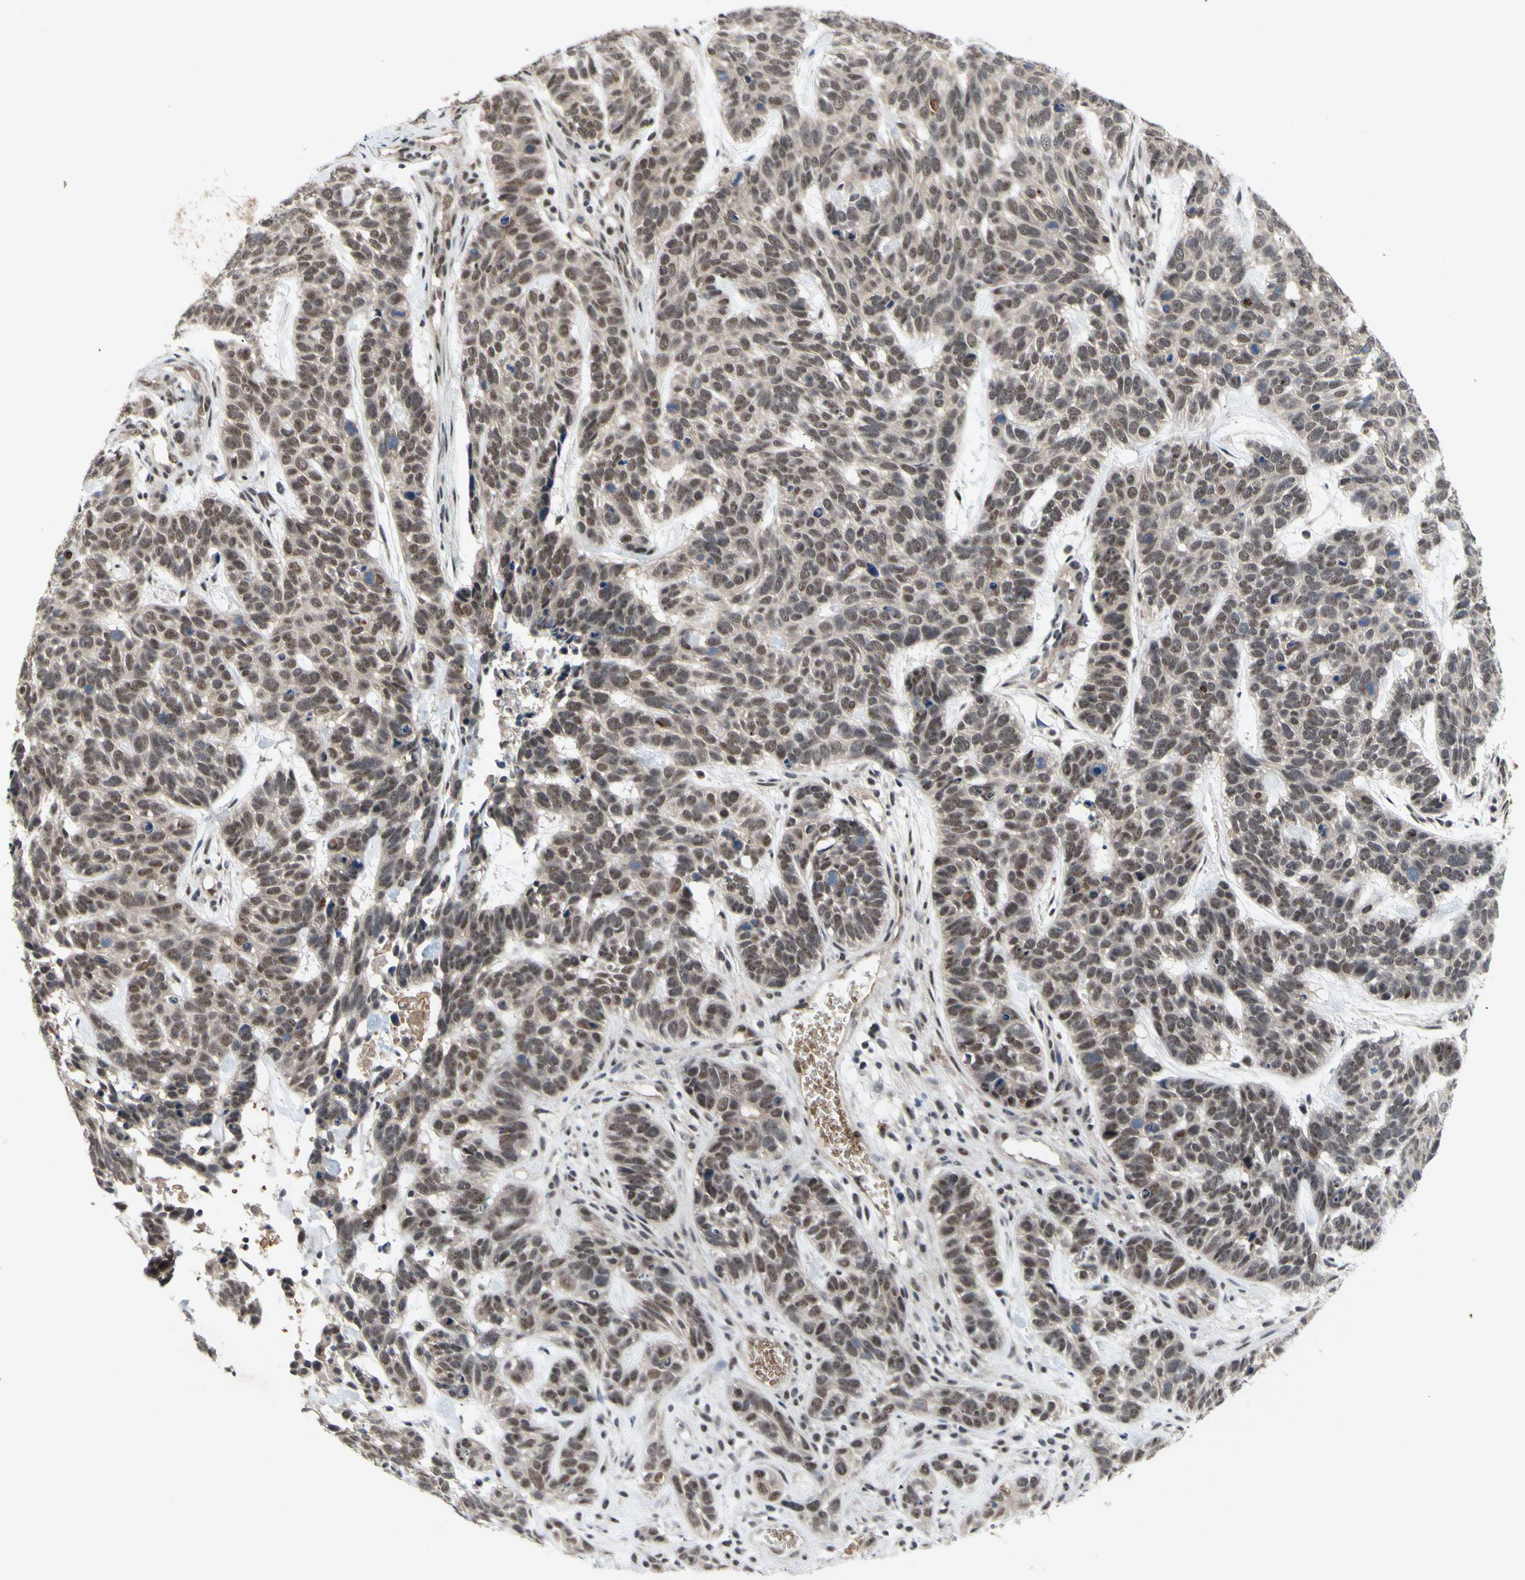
{"staining": {"intensity": "weak", "quantity": ">75%", "location": "cytoplasmic/membranous,nuclear"}, "tissue": "skin cancer", "cell_type": "Tumor cells", "image_type": "cancer", "snomed": [{"axis": "morphology", "description": "Basal cell carcinoma"}, {"axis": "topography", "description": "Skin"}], "caption": "Human skin cancer (basal cell carcinoma) stained with a protein marker demonstrates weak staining in tumor cells.", "gene": "TRDMT1", "patient": {"sex": "male", "age": 87}}